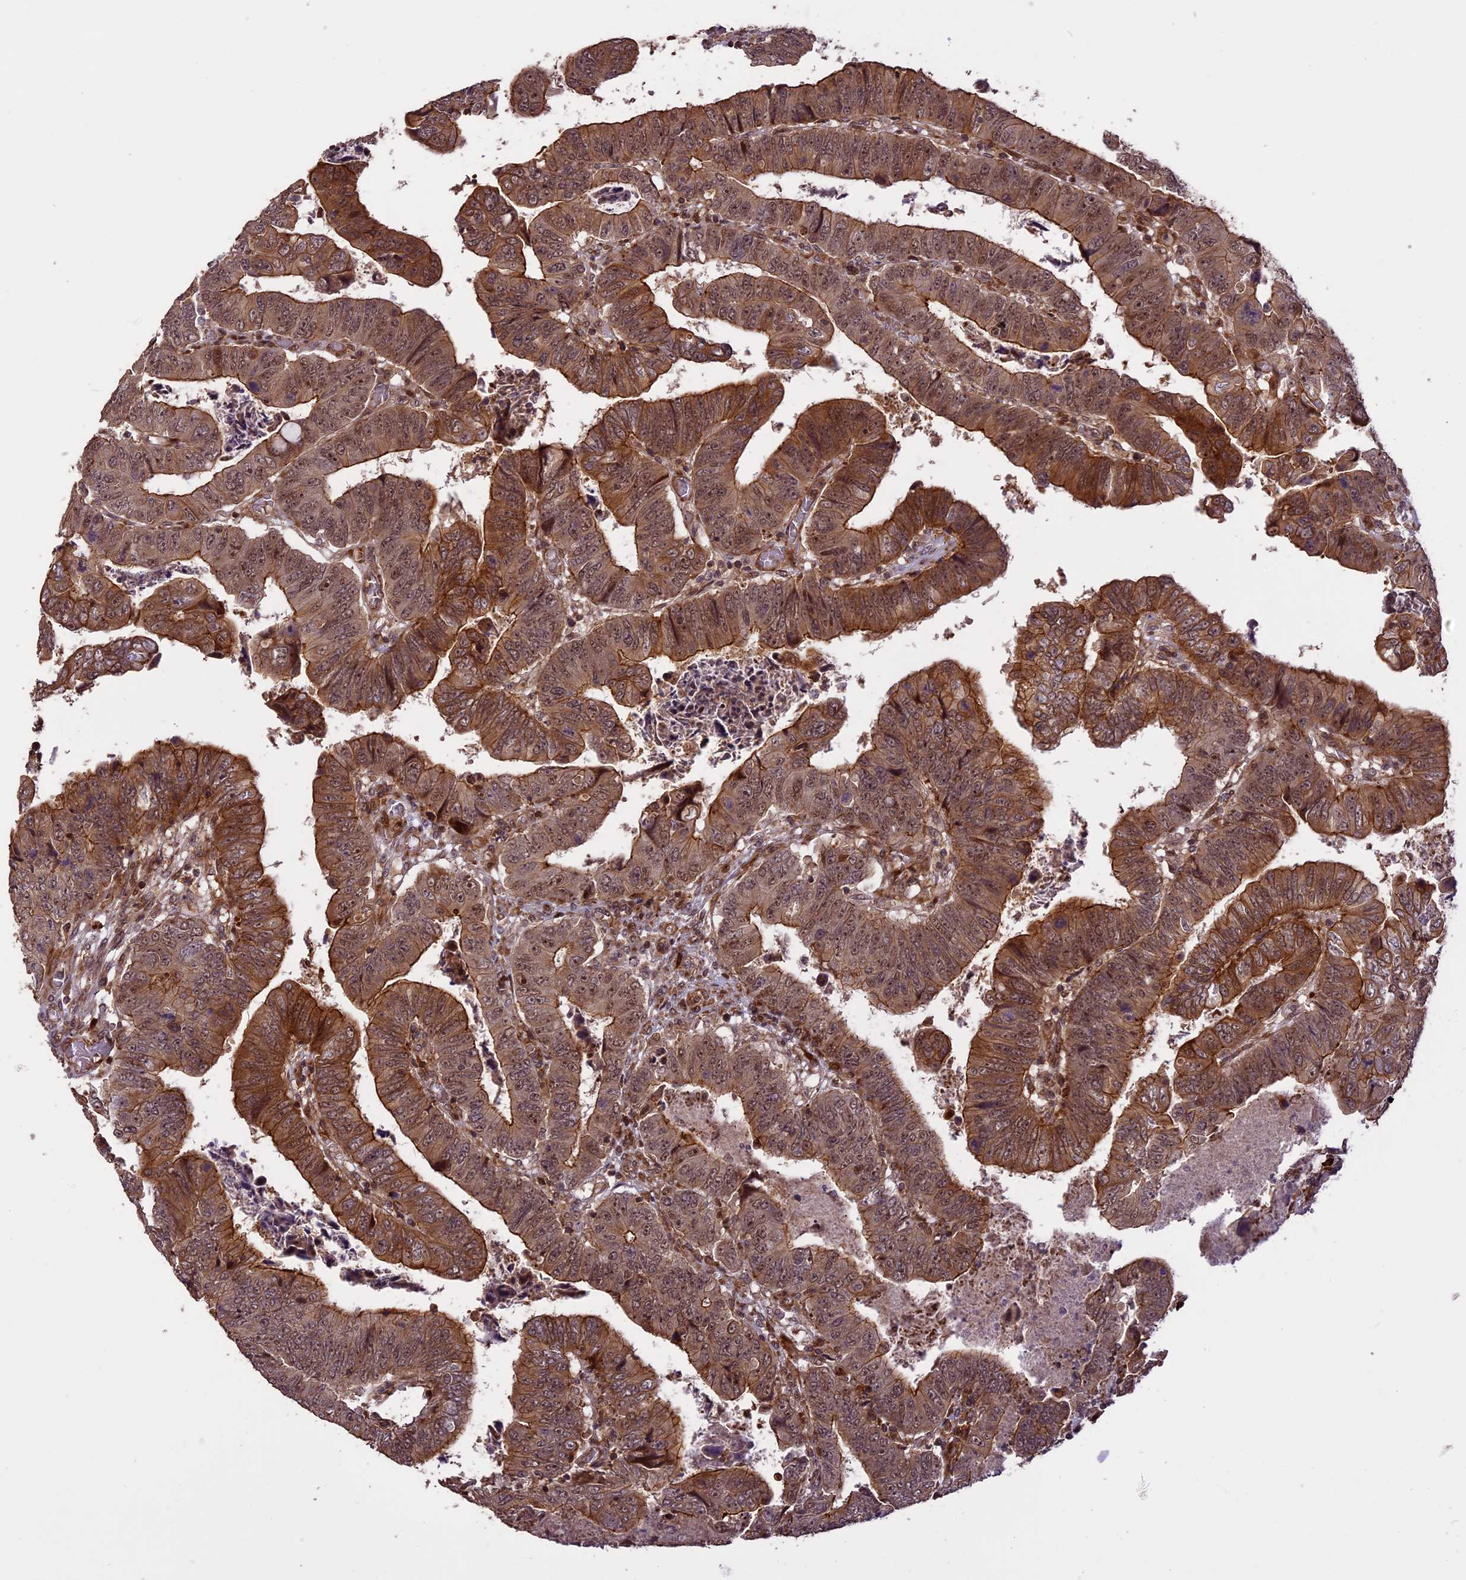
{"staining": {"intensity": "moderate", "quantity": ">75%", "location": "cytoplasmic/membranous,nuclear"}, "tissue": "colorectal cancer", "cell_type": "Tumor cells", "image_type": "cancer", "snomed": [{"axis": "morphology", "description": "Normal tissue, NOS"}, {"axis": "morphology", "description": "Adenocarcinoma, NOS"}, {"axis": "topography", "description": "Rectum"}], "caption": "Colorectal adenocarcinoma stained with IHC exhibits moderate cytoplasmic/membranous and nuclear staining in approximately >75% of tumor cells.", "gene": "ENHO", "patient": {"sex": "female", "age": 65}}